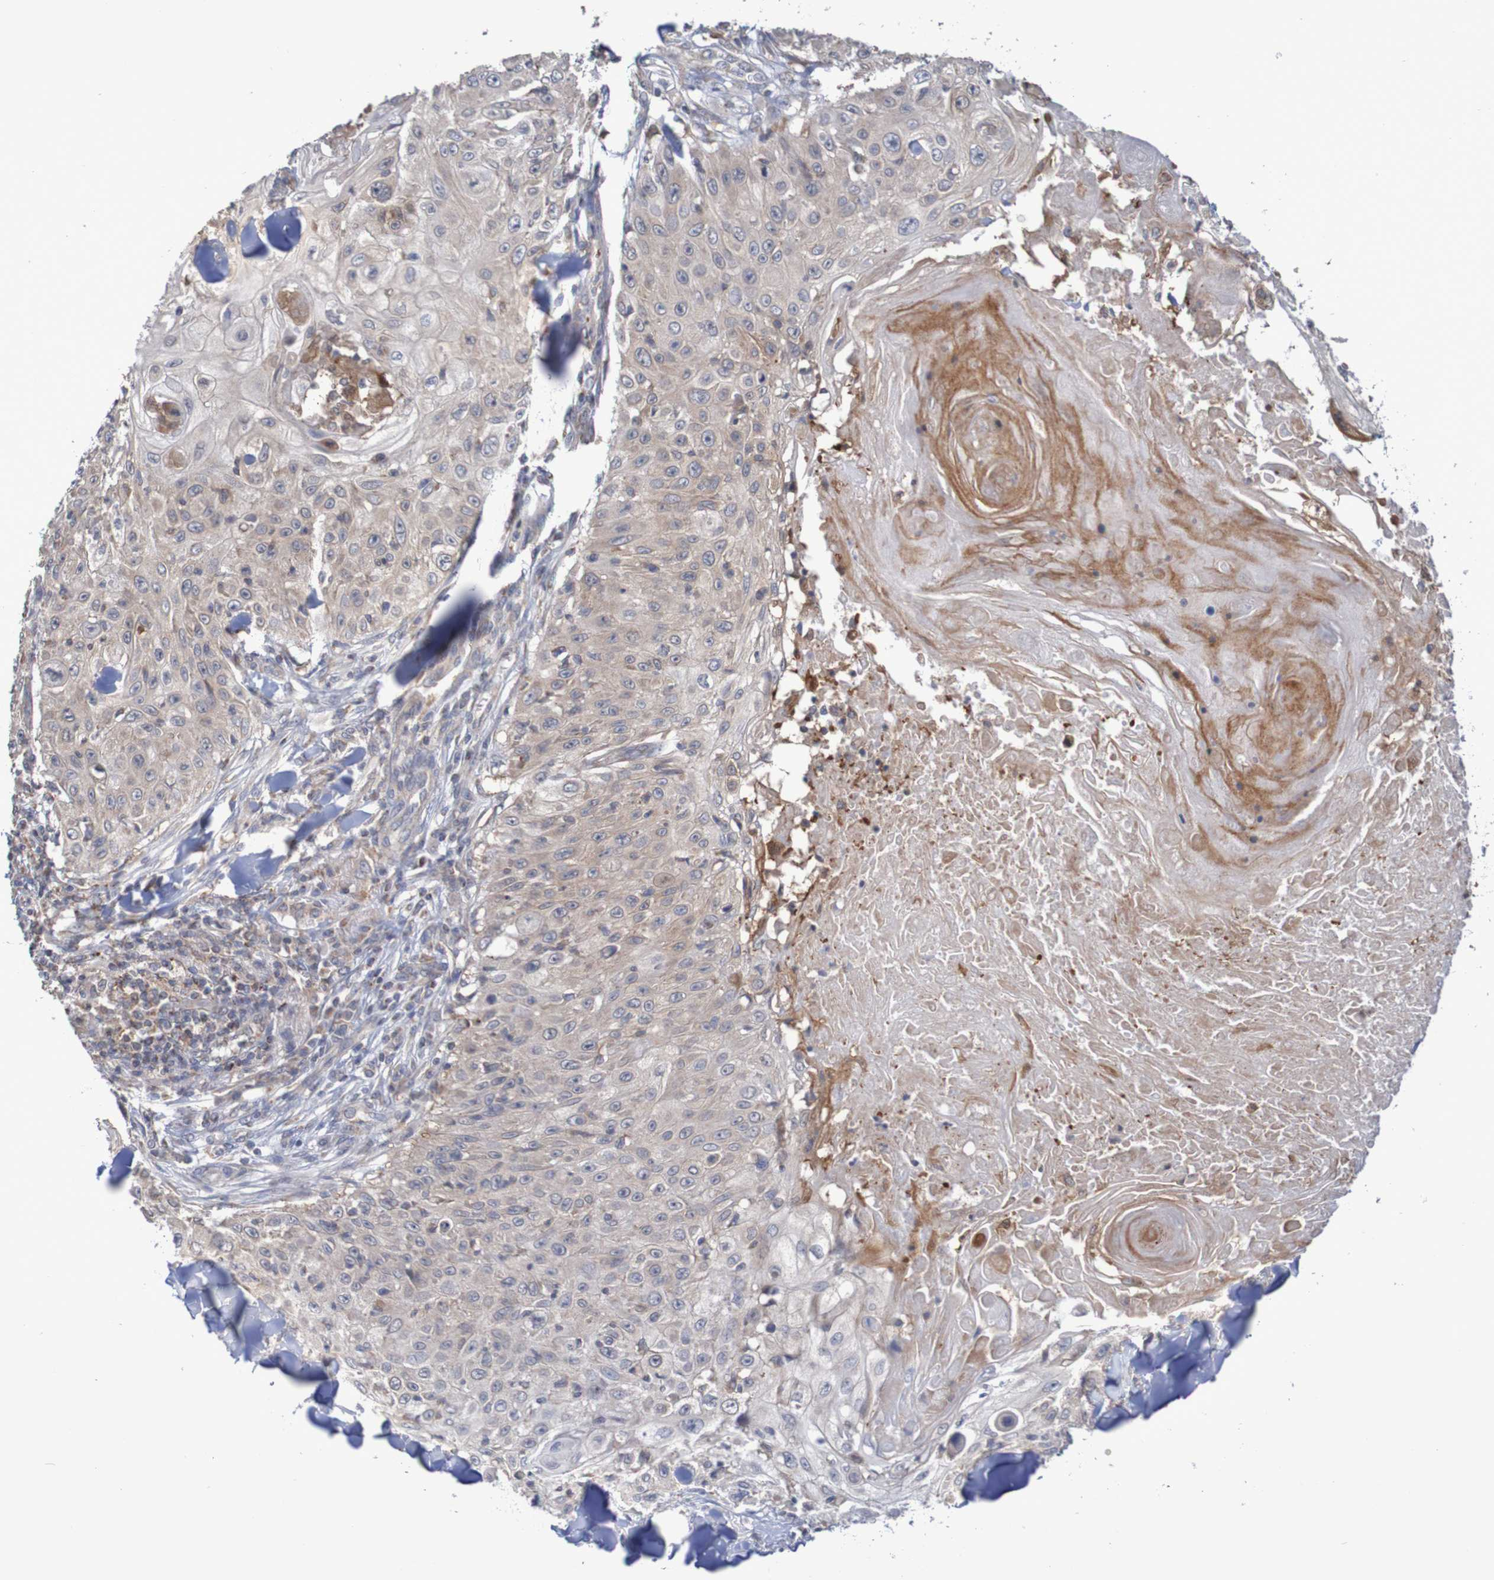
{"staining": {"intensity": "weak", "quantity": ">75%", "location": "cytoplasmic/membranous"}, "tissue": "skin cancer", "cell_type": "Tumor cells", "image_type": "cancer", "snomed": [{"axis": "morphology", "description": "Squamous cell carcinoma, NOS"}, {"axis": "topography", "description": "Skin"}], "caption": "Skin cancer stained with DAB IHC reveals low levels of weak cytoplasmic/membranous positivity in about >75% of tumor cells.", "gene": "C3orf18", "patient": {"sex": "male", "age": 86}}